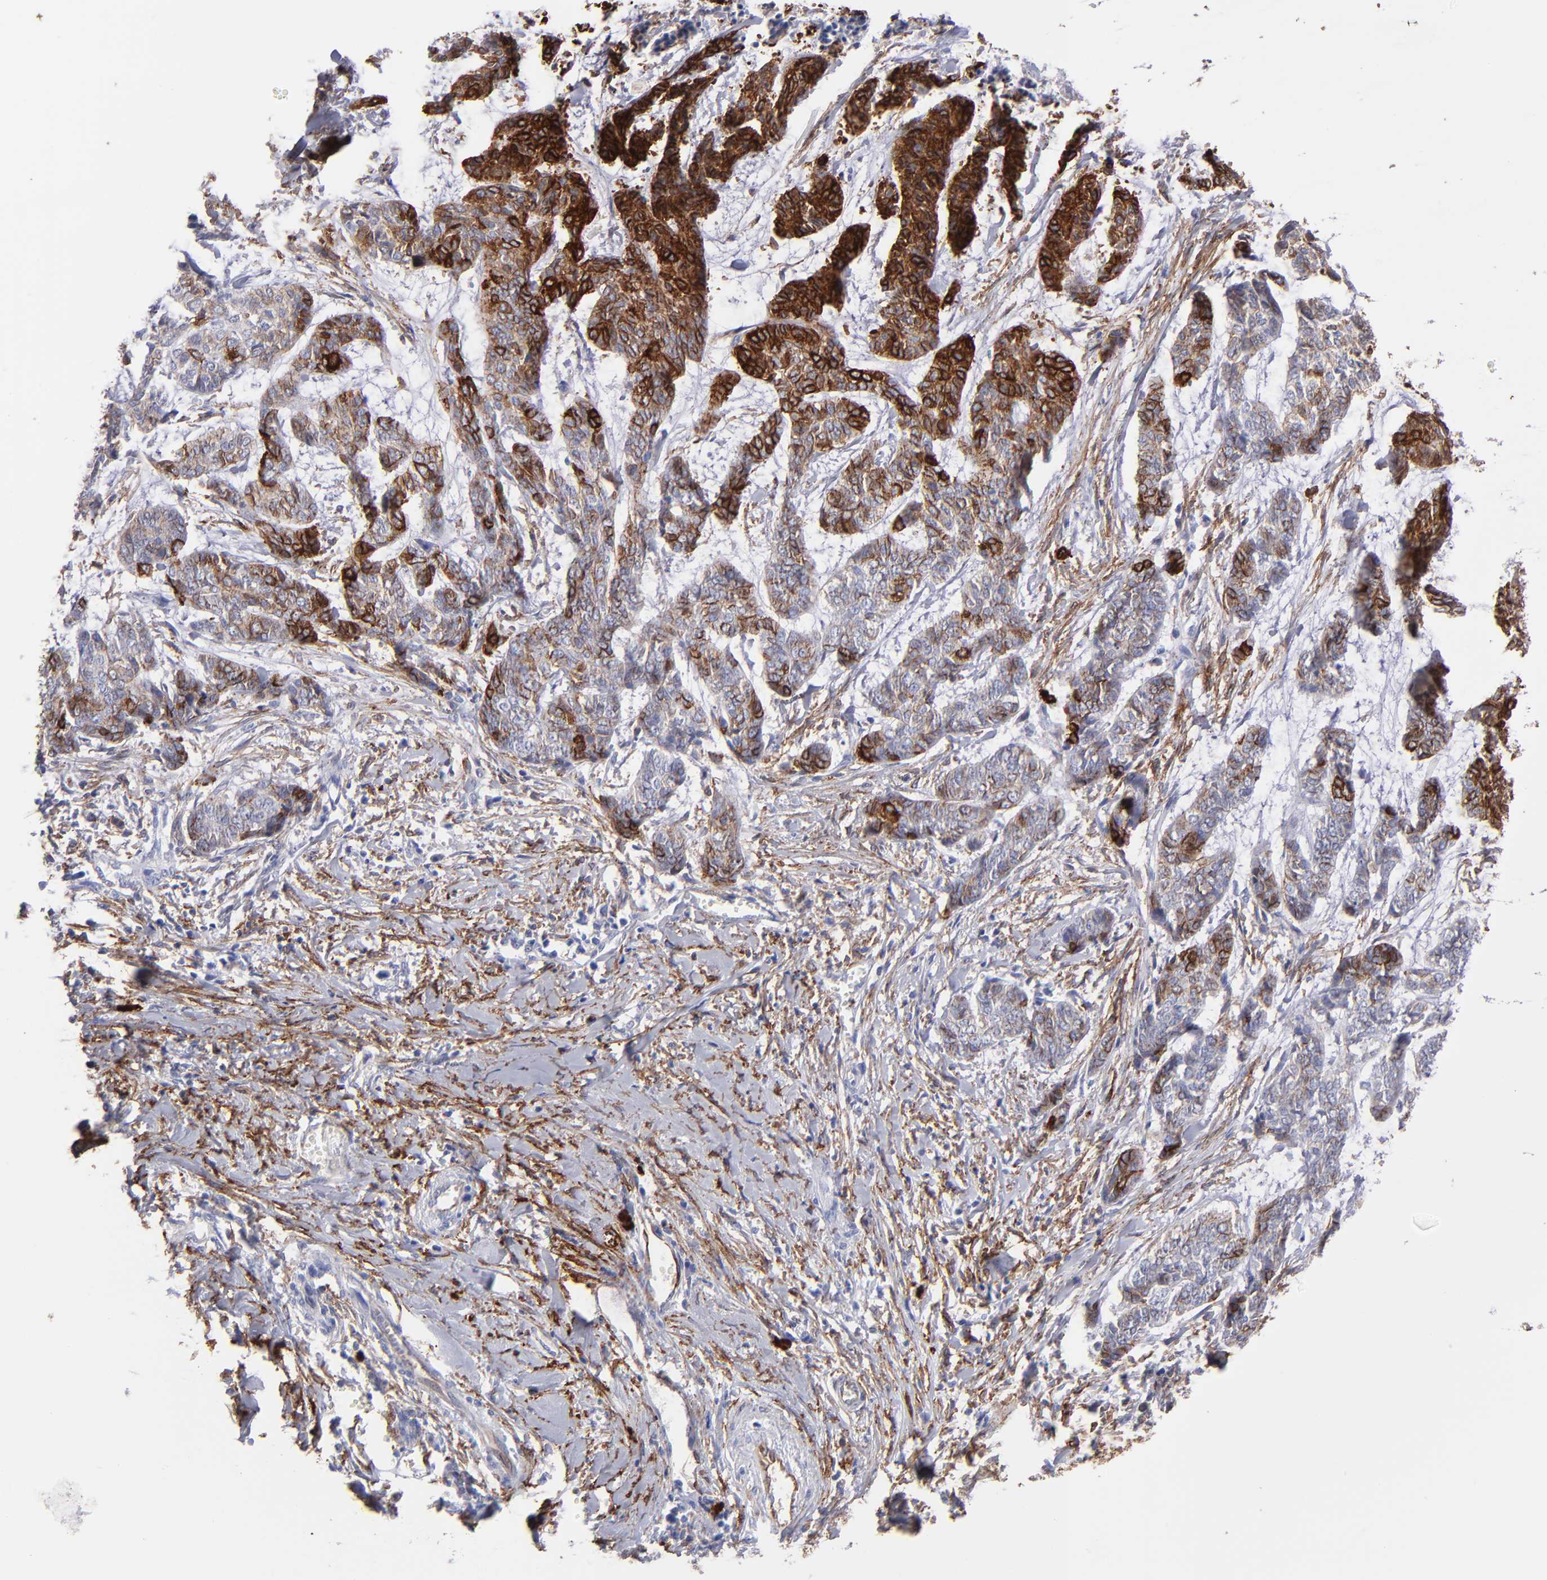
{"staining": {"intensity": "strong", "quantity": ">75%", "location": "cytoplasmic/membranous"}, "tissue": "skin cancer", "cell_type": "Tumor cells", "image_type": "cancer", "snomed": [{"axis": "morphology", "description": "Basal cell carcinoma"}, {"axis": "topography", "description": "Skin"}], "caption": "About >75% of tumor cells in skin cancer (basal cell carcinoma) demonstrate strong cytoplasmic/membranous protein staining as visualized by brown immunohistochemical staining.", "gene": "AHNAK2", "patient": {"sex": "female", "age": 64}}